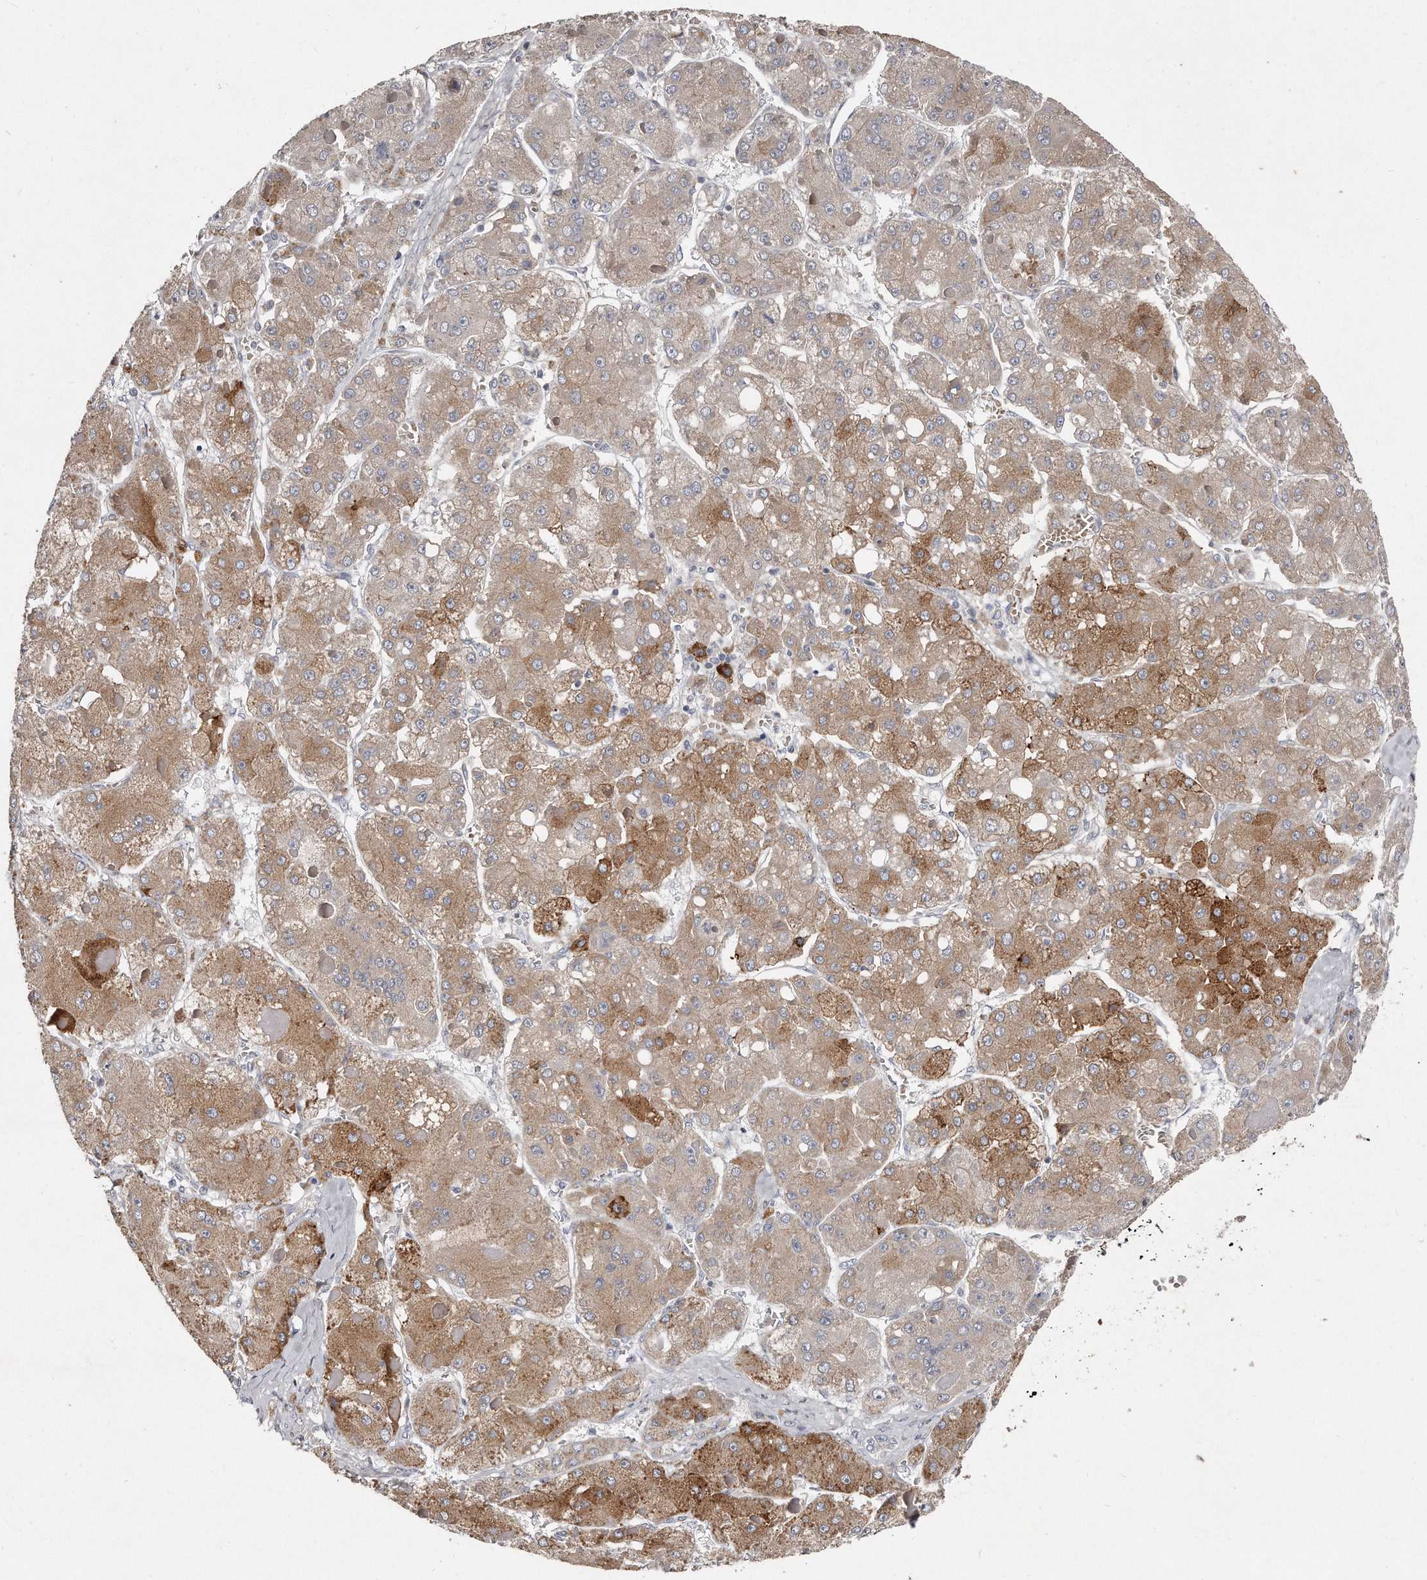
{"staining": {"intensity": "moderate", "quantity": ">75%", "location": "cytoplasmic/membranous"}, "tissue": "liver cancer", "cell_type": "Tumor cells", "image_type": "cancer", "snomed": [{"axis": "morphology", "description": "Carcinoma, Hepatocellular, NOS"}, {"axis": "topography", "description": "Liver"}], "caption": "Immunohistochemical staining of hepatocellular carcinoma (liver) reveals medium levels of moderate cytoplasmic/membranous positivity in approximately >75% of tumor cells. (DAB (3,3'-diaminobenzidine) IHC, brown staining for protein, blue staining for nuclei).", "gene": "TECR", "patient": {"sex": "female", "age": 73}}